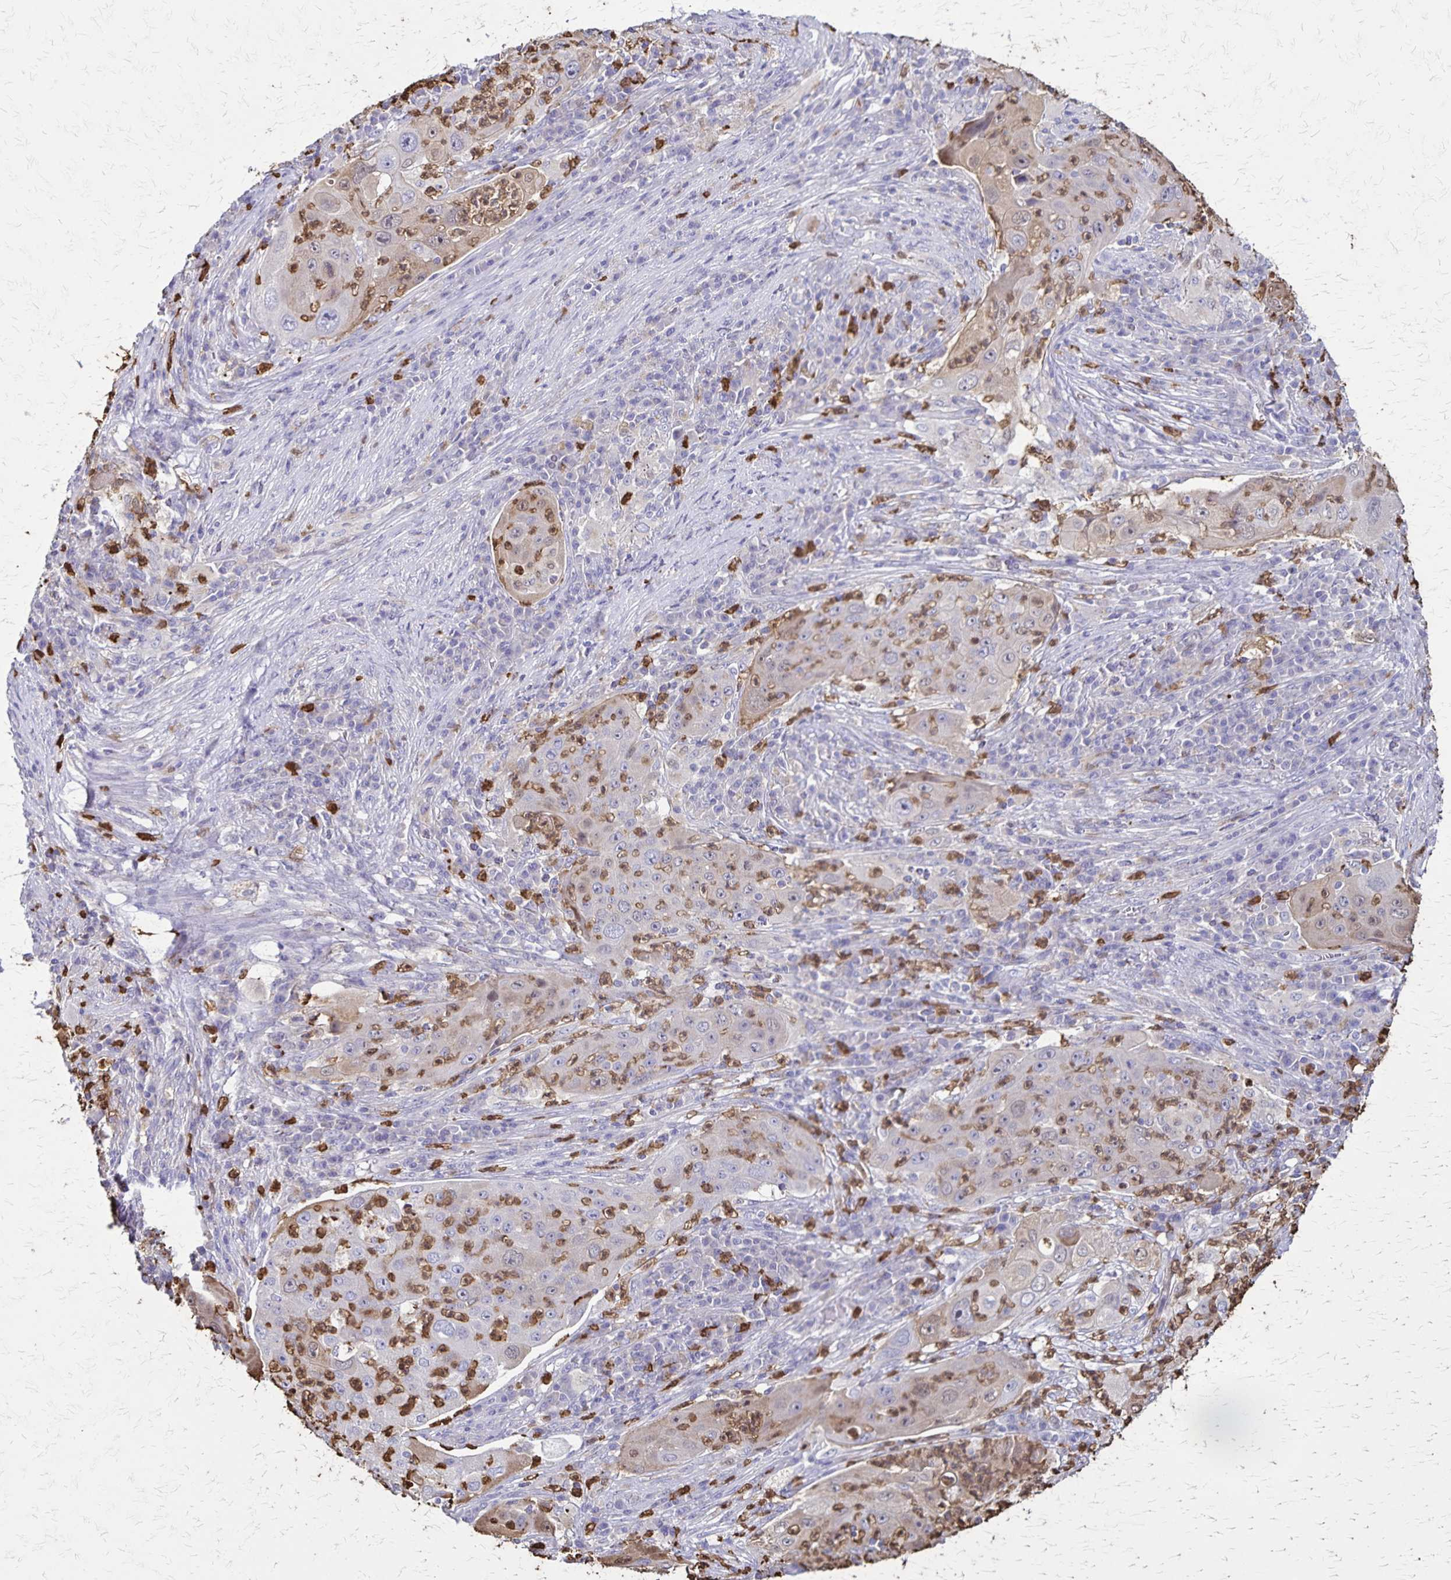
{"staining": {"intensity": "negative", "quantity": "none", "location": "none"}, "tissue": "lung cancer", "cell_type": "Tumor cells", "image_type": "cancer", "snomed": [{"axis": "morphology", "description": "Squamous cell carcinoma, NOS"}, {"axis": "topography", "description": "Lung"}], "caption": "Human lung cancer (squamous cell carcinoma) stained for a protein using immunohistochemistry exhibits no staining in tumor cells.", "gene": "ULBP3", "patient": {"sex": "female", "age": 59}}